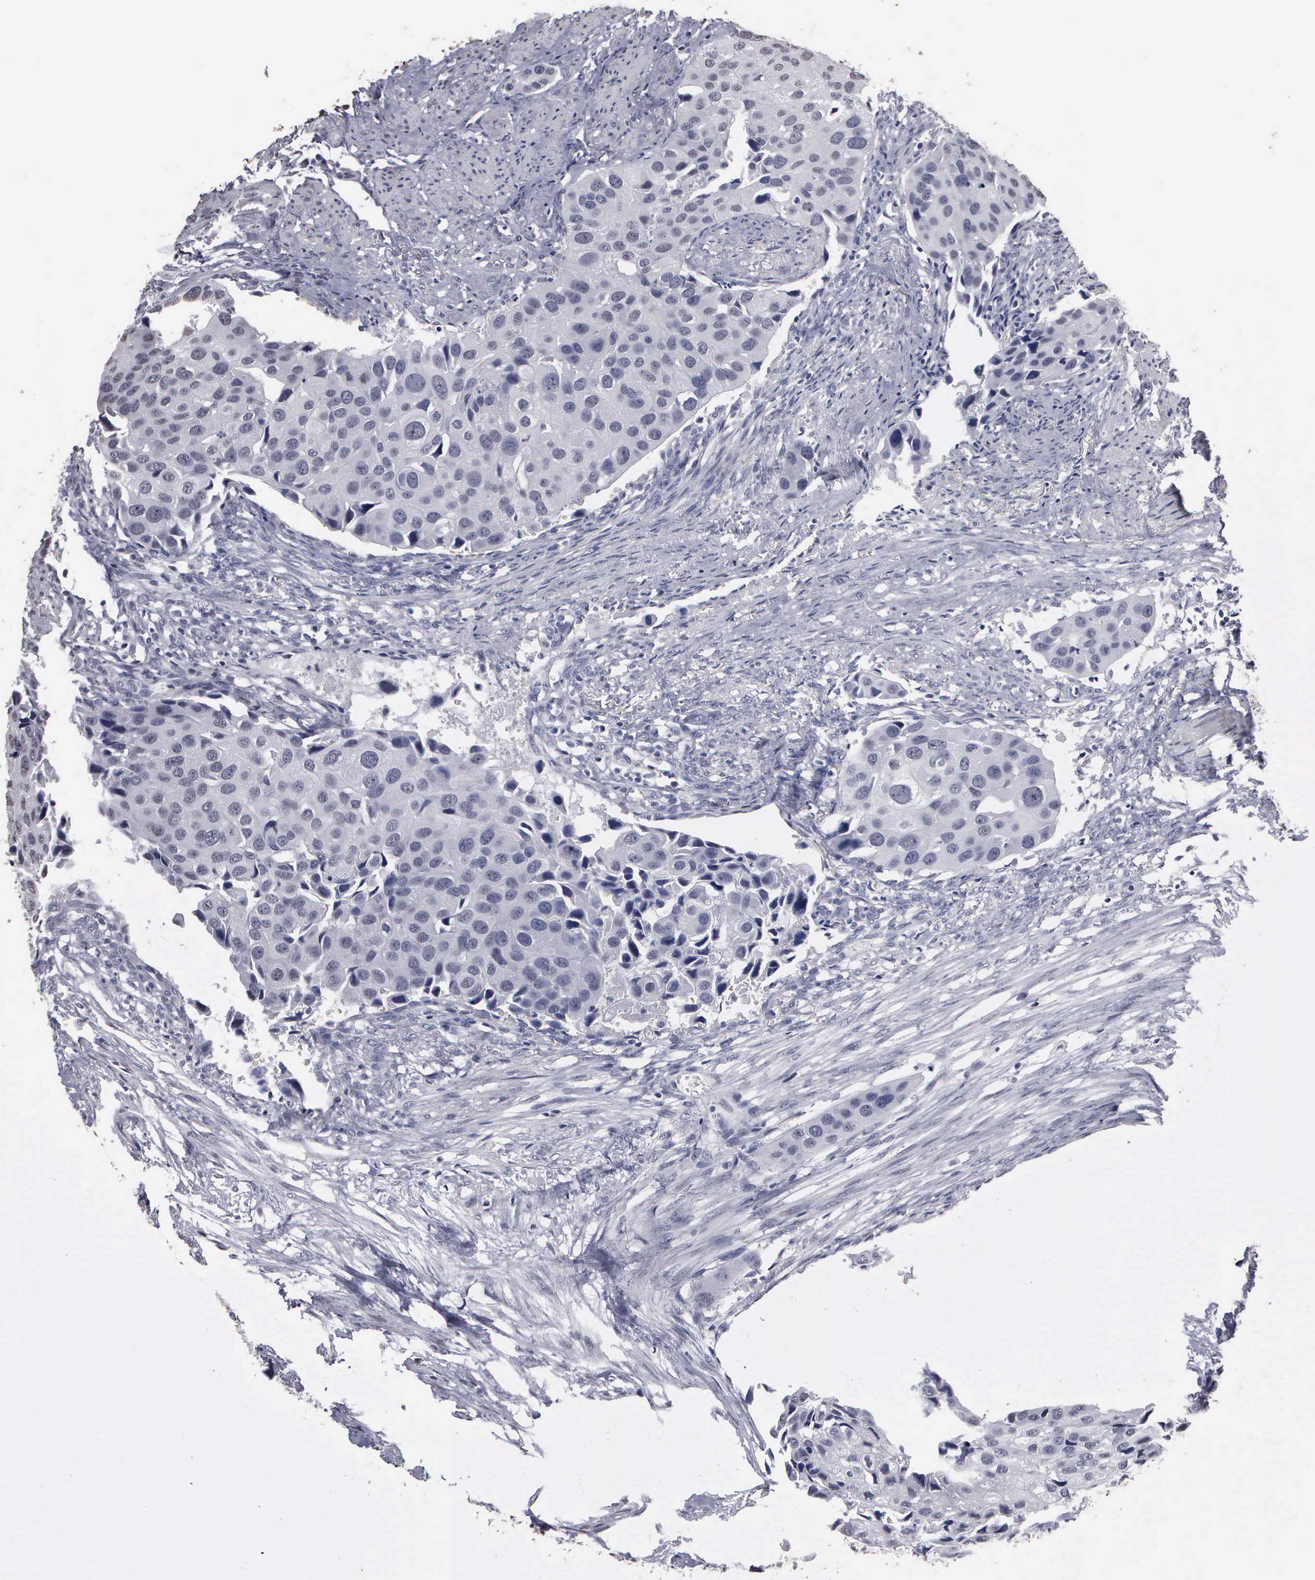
{"staining": {"intensity": "negative", "quantity": "none", "location": "none"}, "tissue": "urothelial cancer", "cell_type": "Tumor cells", "image_type": "cancer", "snomed": [{"axis": "morphology", "description": "Urothelial carcinoma, High grade"}, {"axis": "topography", "description": "Urinary bladder"}], "caption": "High-grade urothelial carcinoma was stained to show a protein in brown. There is no significant positivity in tumor cells. (DAB (3,3'-diaminobenzidine) immunohistochemistry visualized using brightfield microscopy, high magnification).", "gene": "UPB1", "patient": {"sex": "male", "age": 55}}